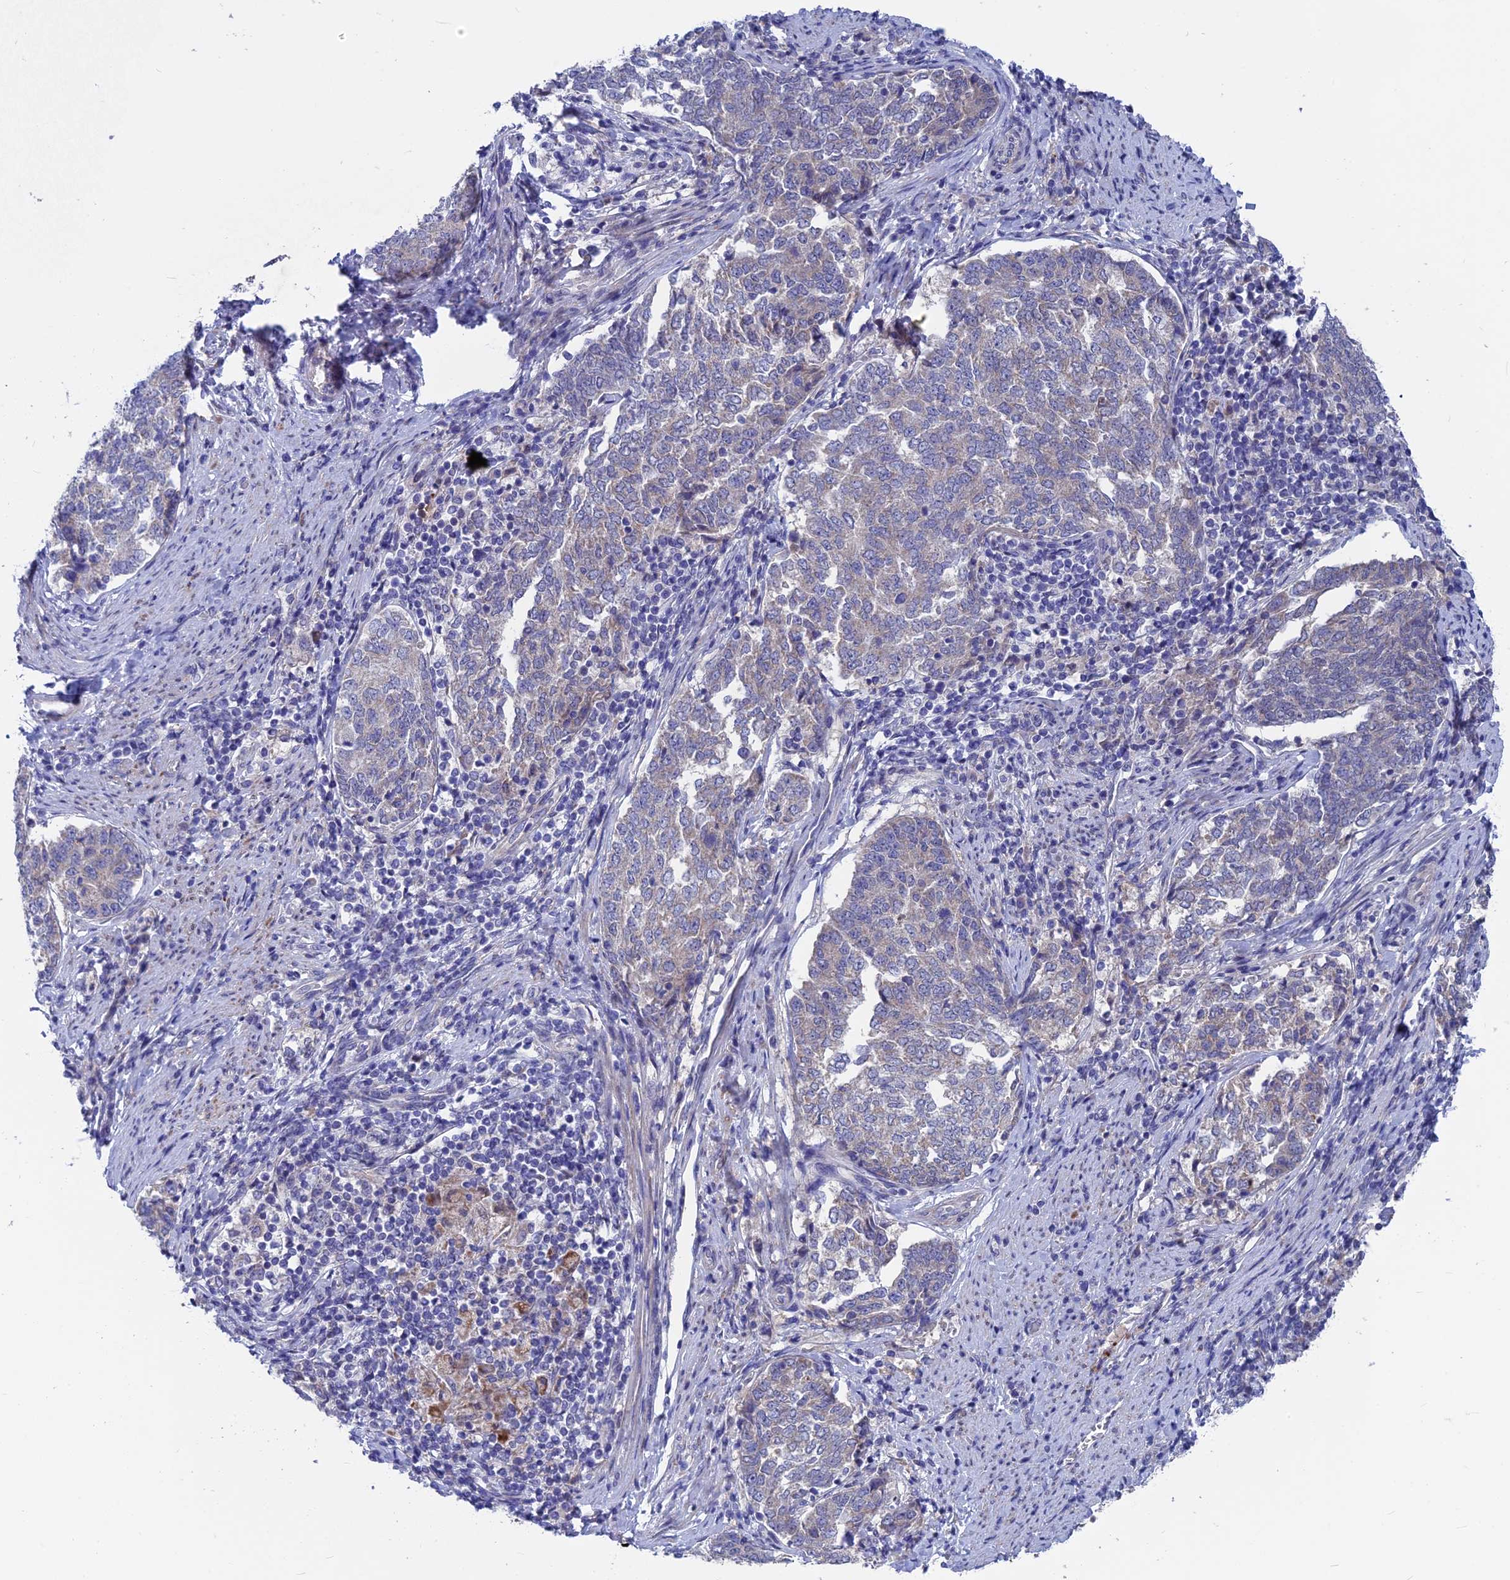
{"staining": {"intensity": "negative", "quantity": "none", "location": "none"}, "tissue": "endometrial cancer", "cell_type": "Tumor cells", "image_type": "cancer", "snomed": [{"axis": "morphology", "description": "Adenocarcinoma, NOS"}, {"axis": "topography", "description": "Endometrium"}], "caption": "A micrograph of adenocarcinoma (endometrial) stained for a protein exhibits no brown staining in tumor cells.", "gene": "AK4", "patient": {"sex": "female", "age": 80}}